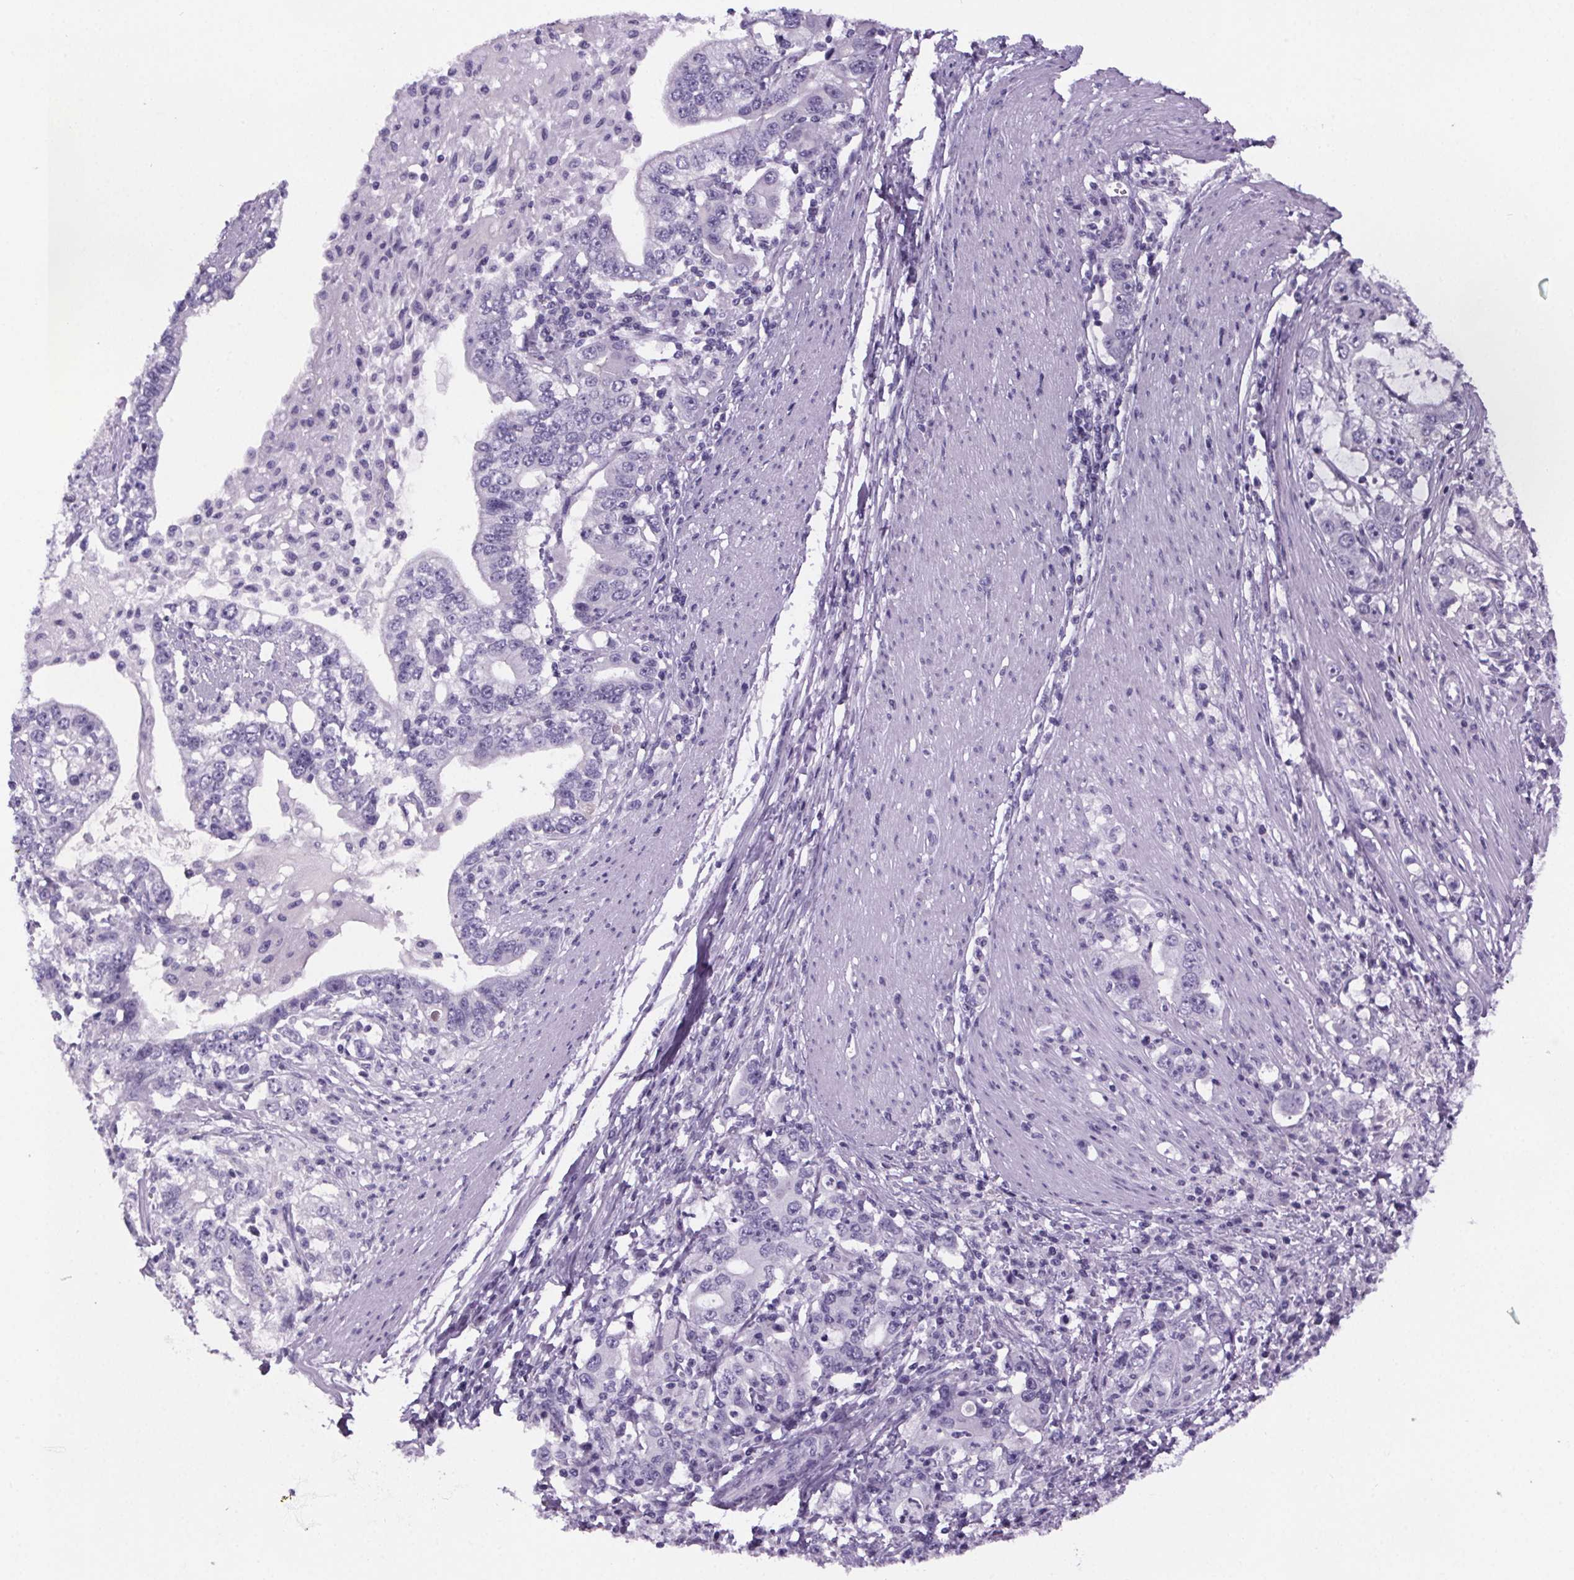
{"staining": {"intensity": "negative", "quantity": "none", "location": "none"}, "tissue": "stomach cancer", "cell_type": "Tumor cells", "image_type": "cancer", "snomed": [{"axis": "morphology", "description": "Adenocarcinoma, NOS"}, {"axis": "topography", "description": "Stomach, lower"}], "caption": "Stomach cancer was stained to show a protein in brown. There is no significant staining in tumor cells.", "gene": "CUBN", "patient": {"sex": "female", "age": 72}}